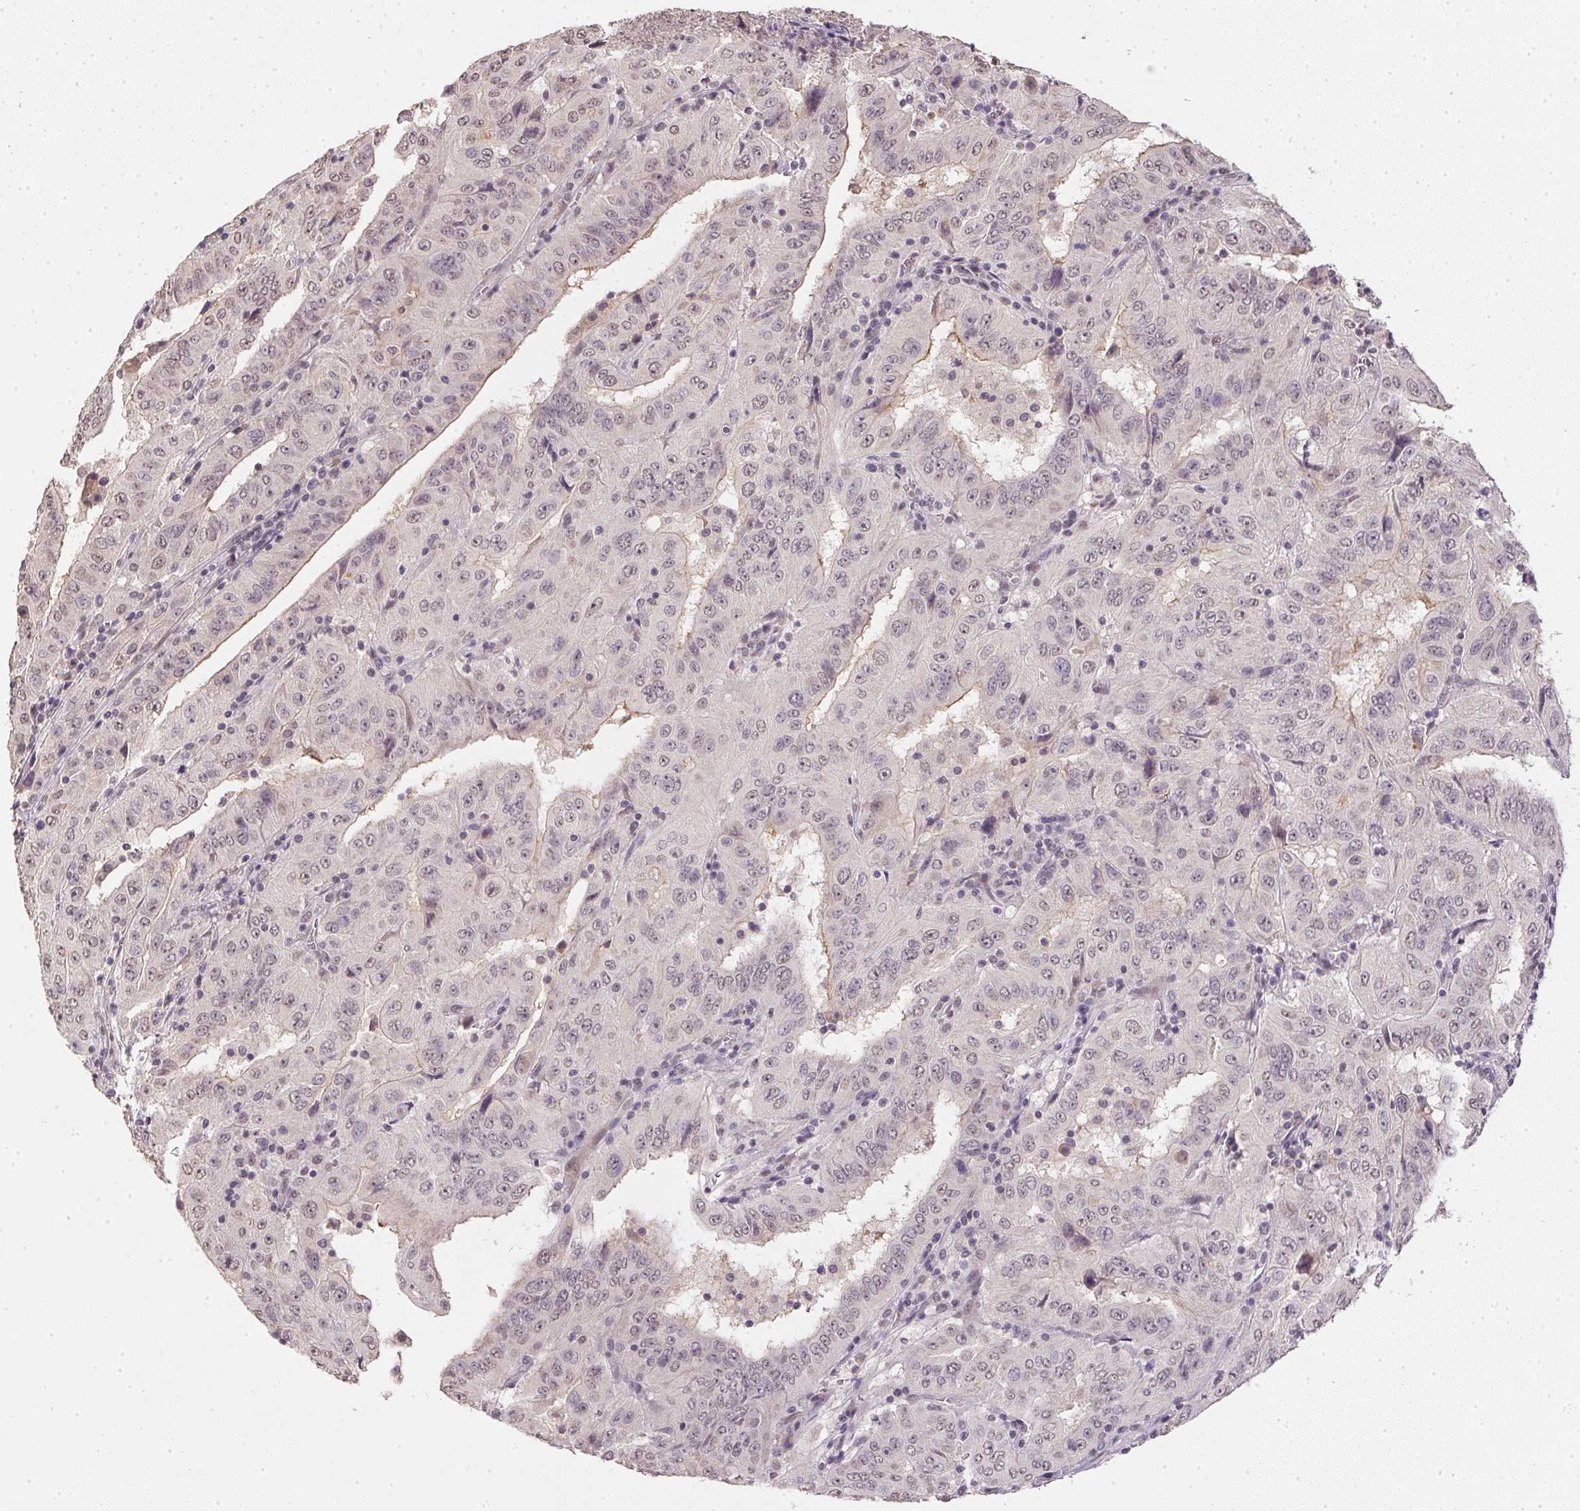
{"staining": {"intensity": "weak", "quantity": "25%-75%", "location": "nuclear"}, "tissue": "pancreatic cancer", "cell_type": "Tumor cells", "image_type": "cancer", "snomed": [{"axis": "morphology", "description": "Adenocarcinoma, NOS"}, {"axis": "topography", "description": "Pancreas"}], "caption": "A low amount of weak nuclear staining is seen in approximately 25%-75% of tumor cells in adenocarcinoma (pancreatic) tissue.", "gene": "PPP4R4", "patient": {"sex": "male", "age": 63}}